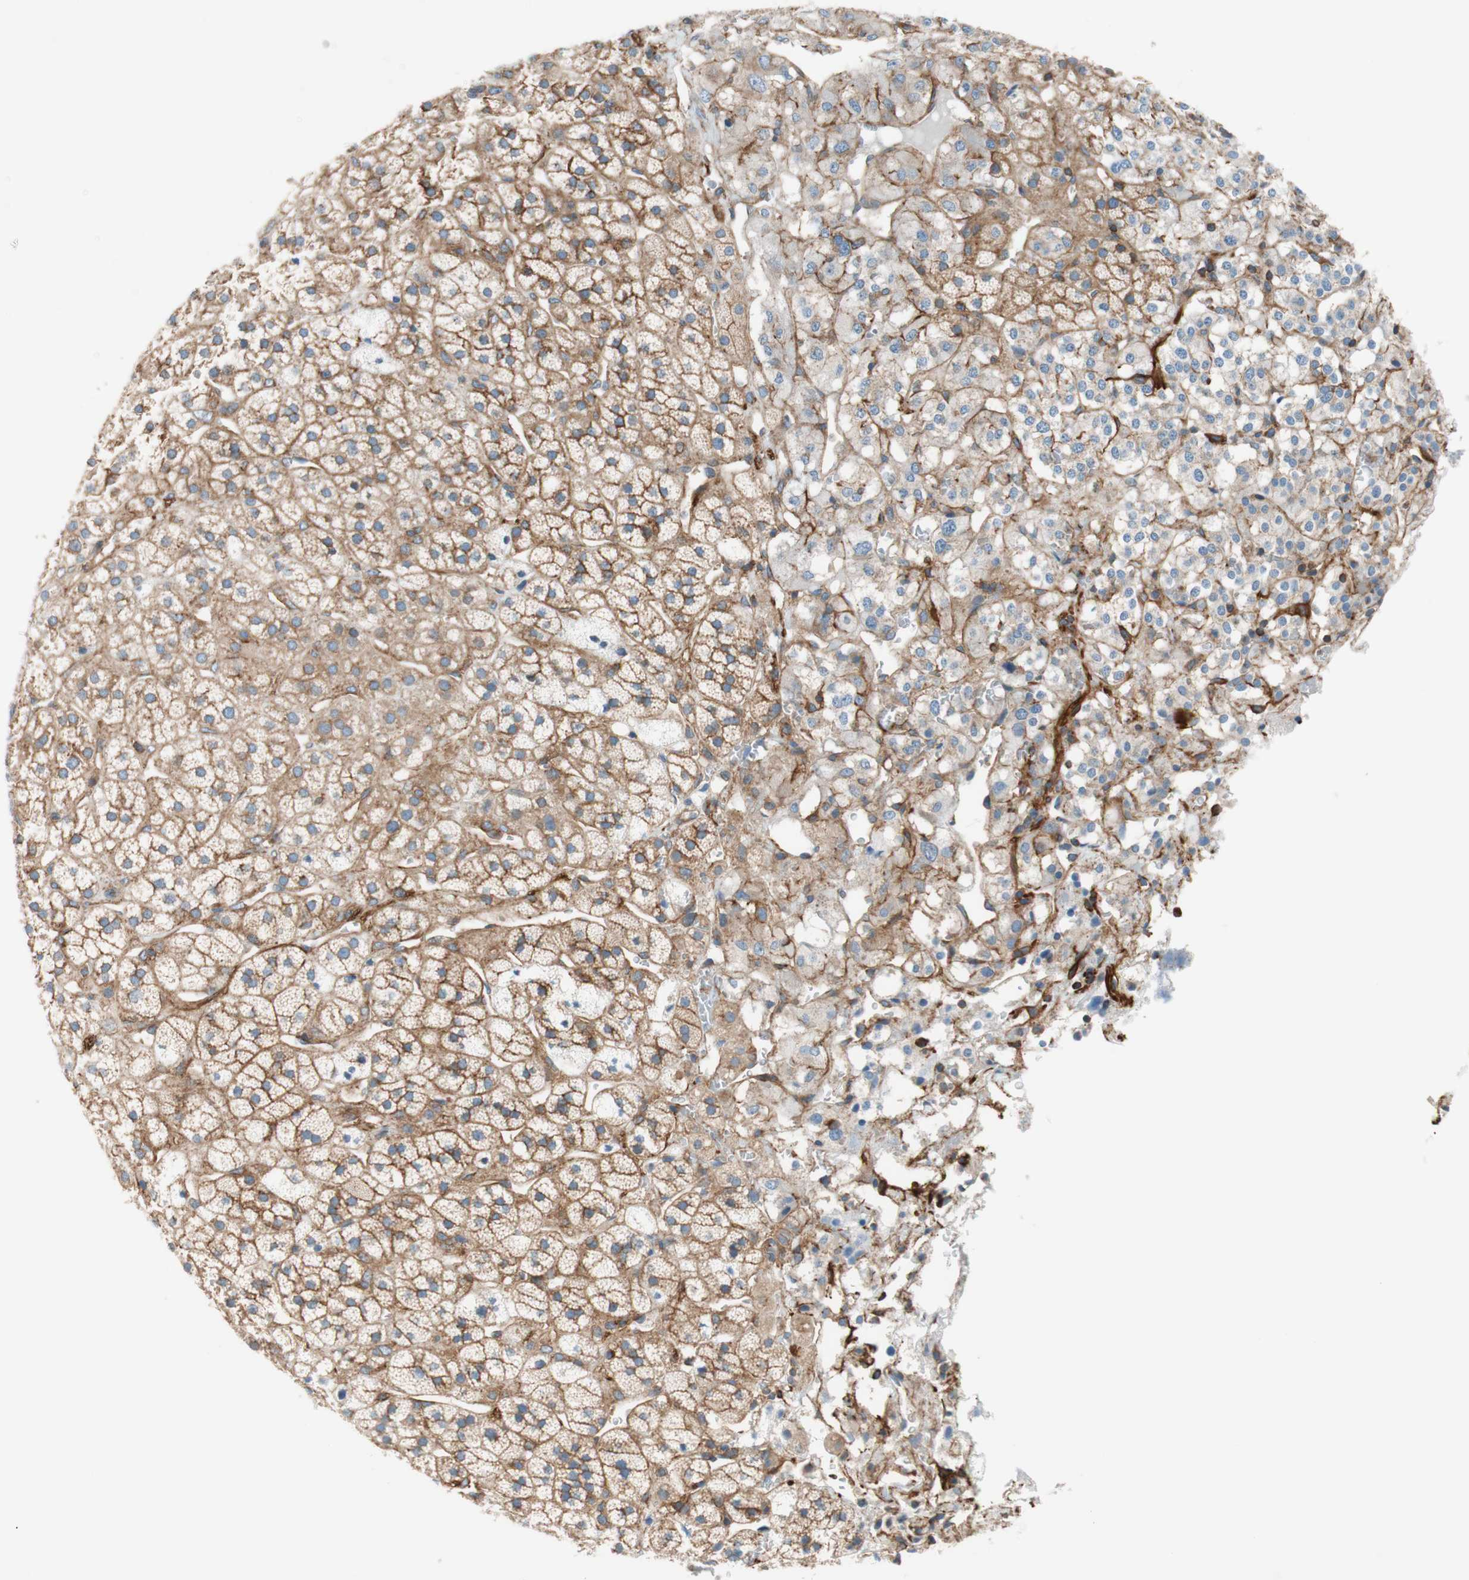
{"staining": {"intensity": "moderate", "quantity": ">75%", "location": "cytoplasmic/membranous"}, "tissue": "adrenal gland", "cell_type": "Glandular cells", "image_type": "normal", "snomed": [{"axis": "morphology", "description": "Normal tissue, NOS"}, {"axis": "topography", "description": "Adrenal gland"}], "caption": "Immunohistochemistry (IHC) histopathology image of normal adrenal gland: human adrenal gland stained using immunohistochemistry shows medium levels of moderate protein expression localized specifically in the cytoplasmic/membranous of glandular cells, appearing as a cytoplasmic/membranous brown color.", "gene": "VPS26A", "patient": {"sex": "male", "age": 56}}